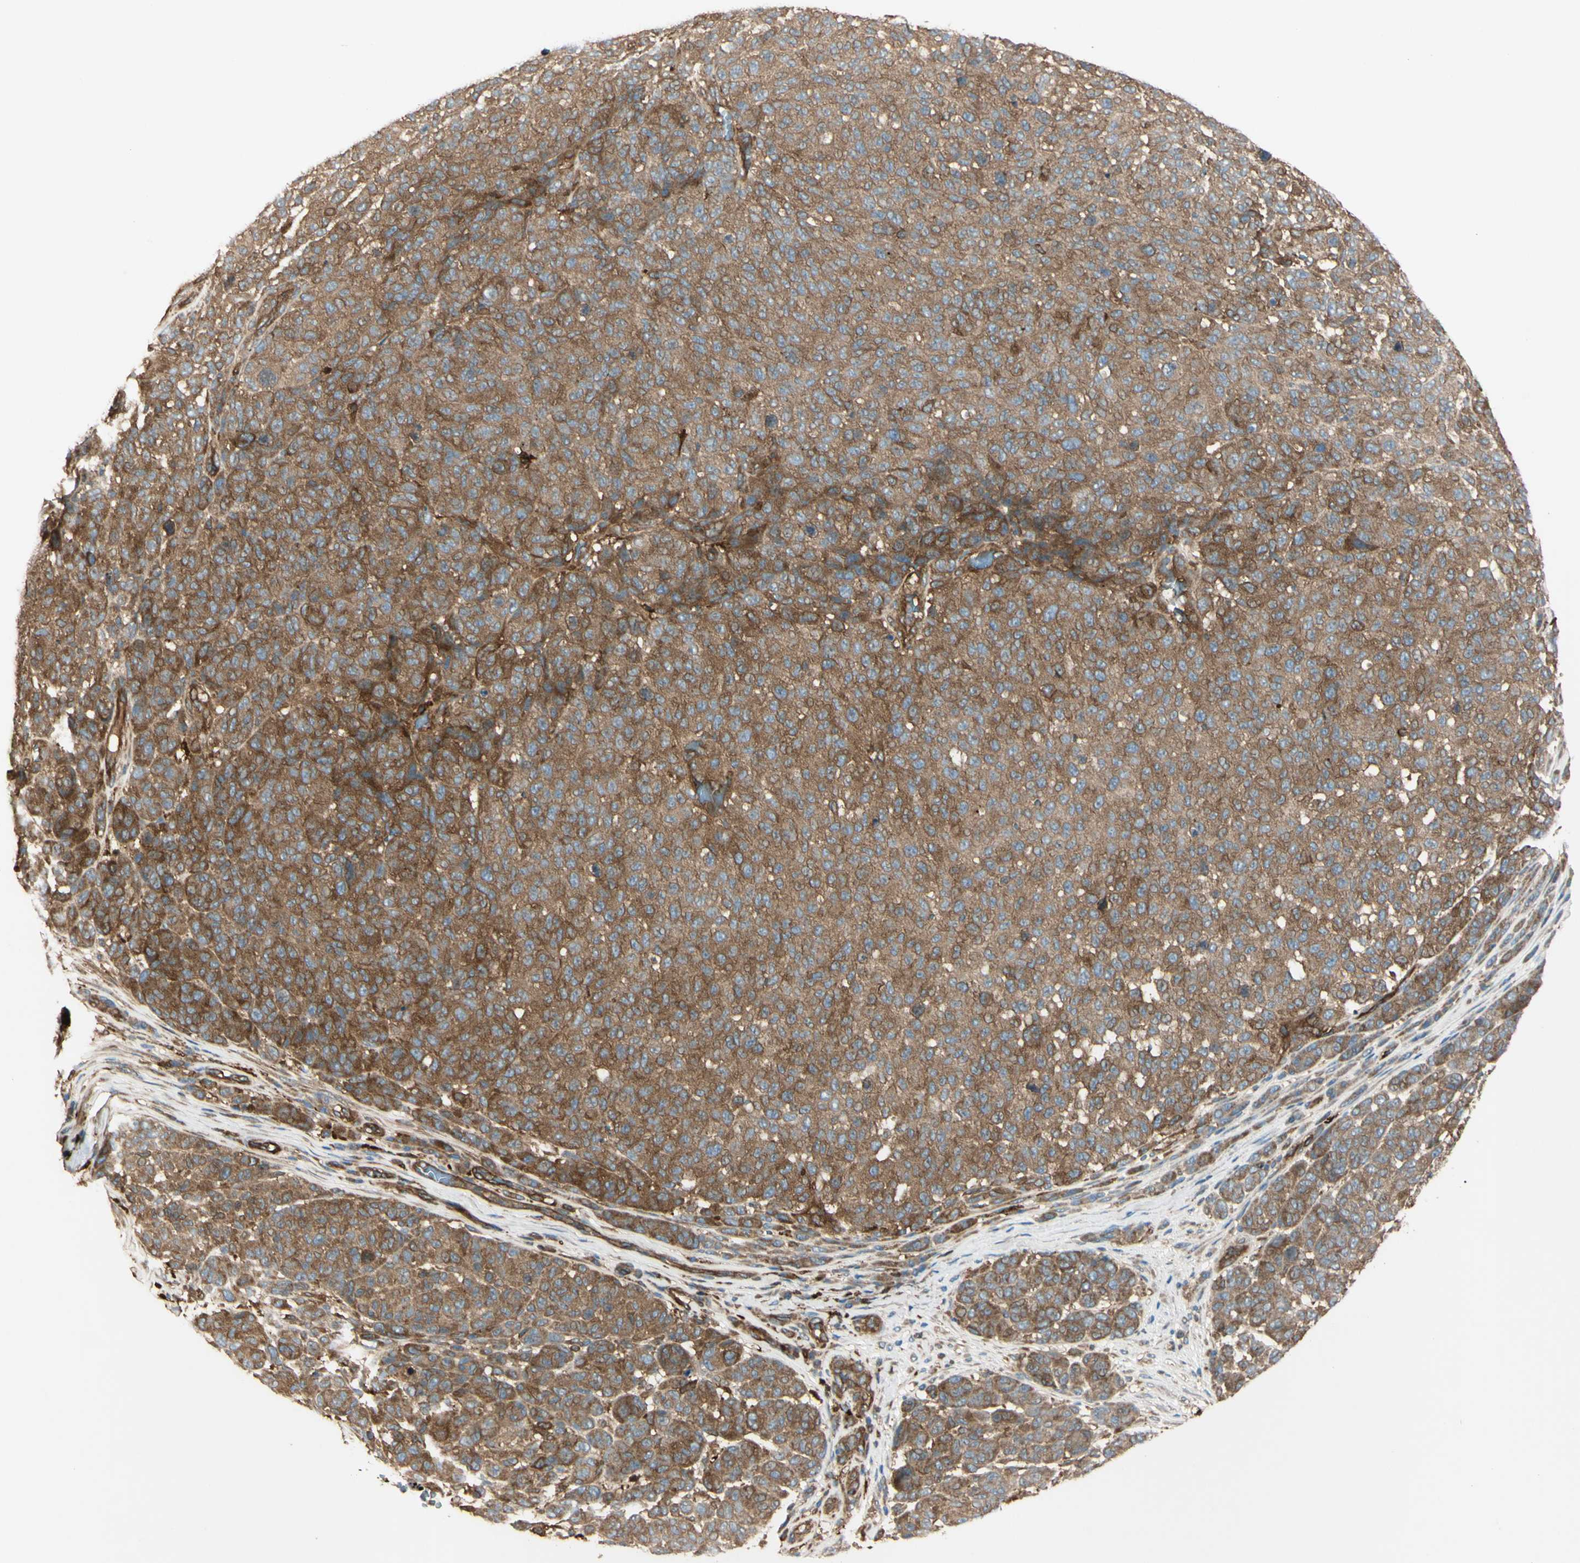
{"staining": {"intensity": "moderate", "quantity": ">75%", "location": "cytoplasmic/membranous"}, "tissue": "melanoma", "cell_type": "Tumor cells", "image_type": "cancer", "snomed": [{"axis": "morphology", "description": "Malignant melanoma, NOS"}, {"axis": "topography", "description": "Skin"}], "caption": "There is medium levels of moderate cytoplasmic/membranous staining in tumor cells of melanoma, as demonstrated by immunohistochemical staining (brown color).", "gene": "PTPN12", "patient": {"sex": "male", "age": 59}}